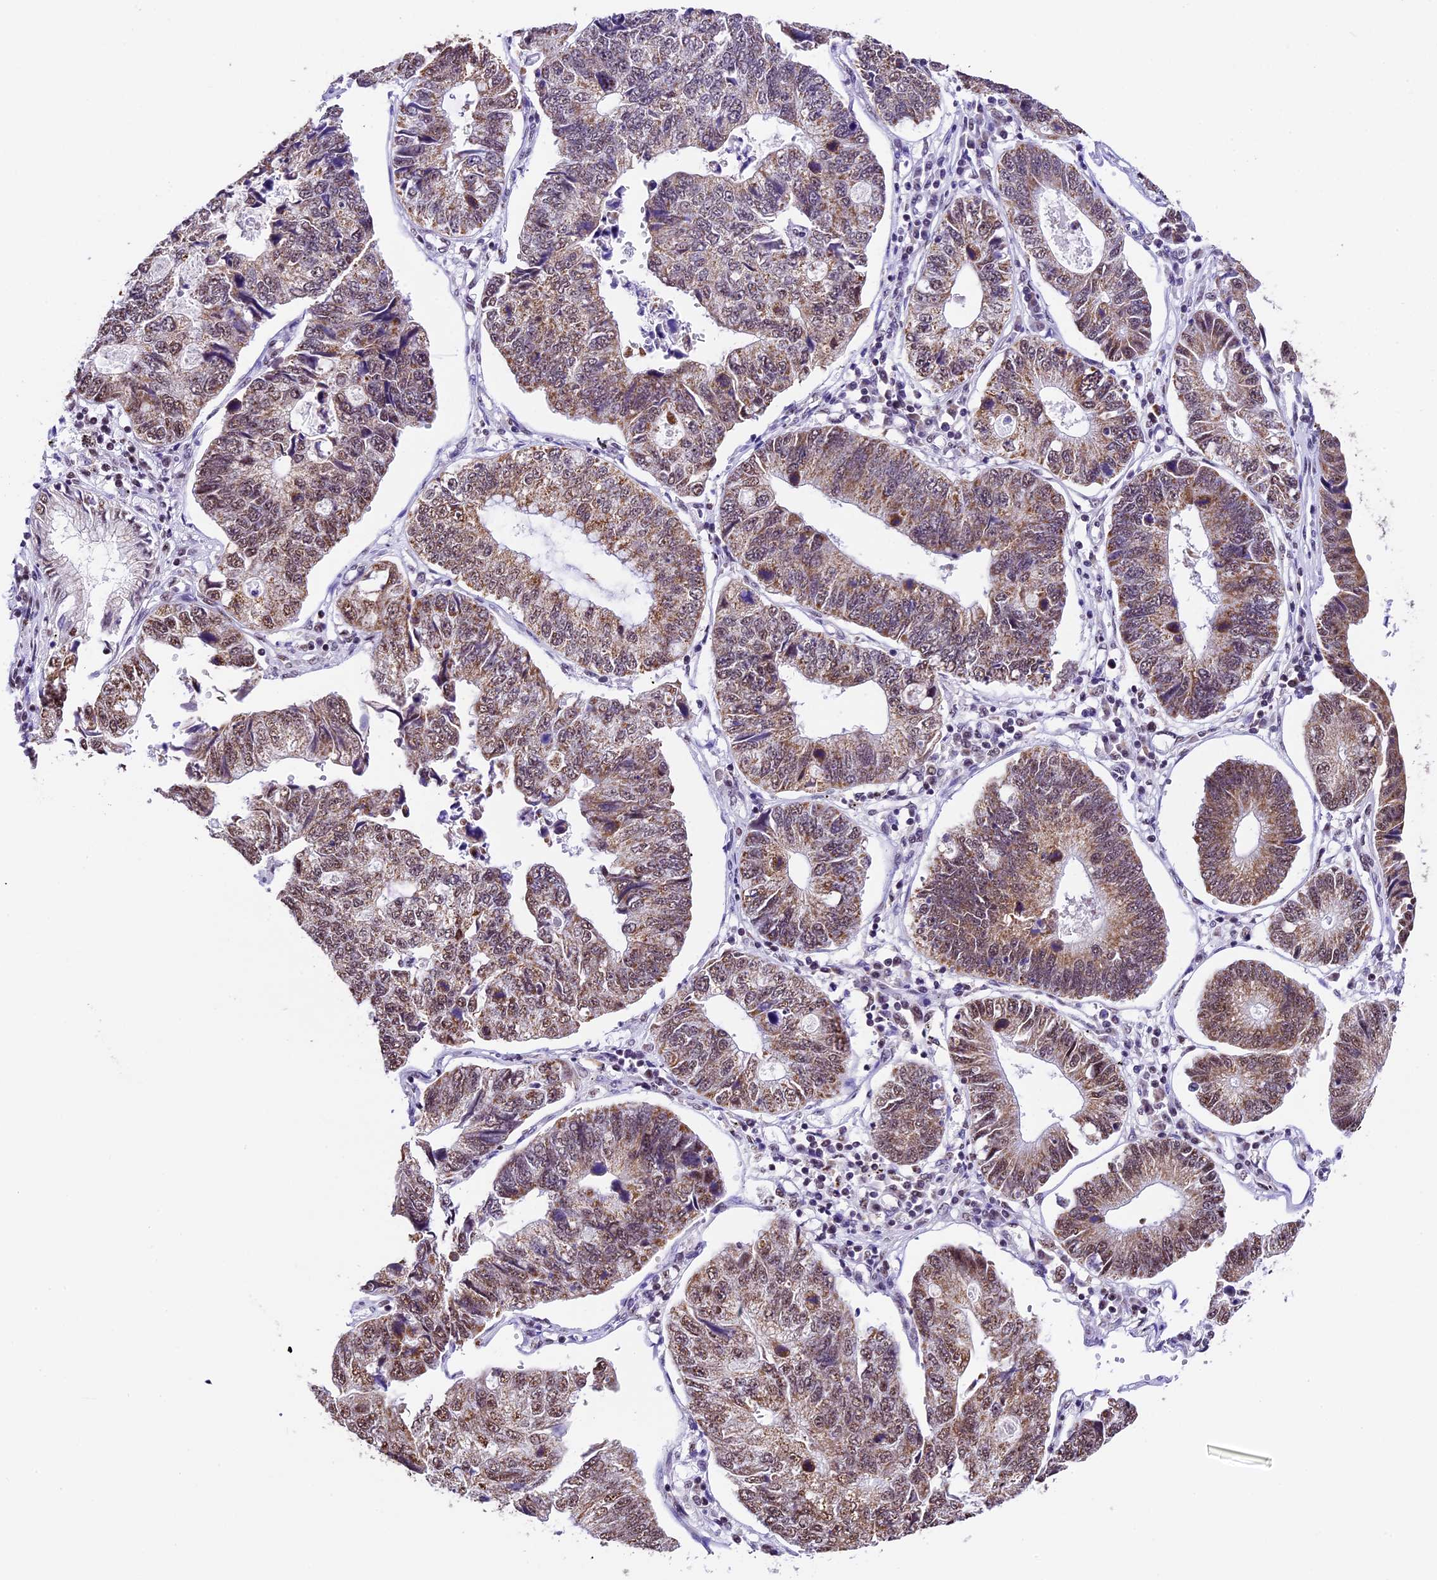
{"staining": {"intensity": "moderate", "quantity": ">75%", "location": "cytoplasmic/membranous,nuclear"}, "tissue": "stomach cancer", "cell_type": "Tumor cells", "image_type": "cancer", "snomed": [{"axis": "morphology", "description": "Adenocarcinoma, NOS"}, {"axis": "topography", "description": "Stomach"}], "caption": "IHC histopathology image of human stomach cancer (adenocarcinoma) stained for a protein (brown), which reveals medium levels of moderate cytoplasmic/membranous and nuclear staining in approximately >75% of tumor cells.", "gene": "CARS2", "patient": {"sex": "male", "age": 59}}